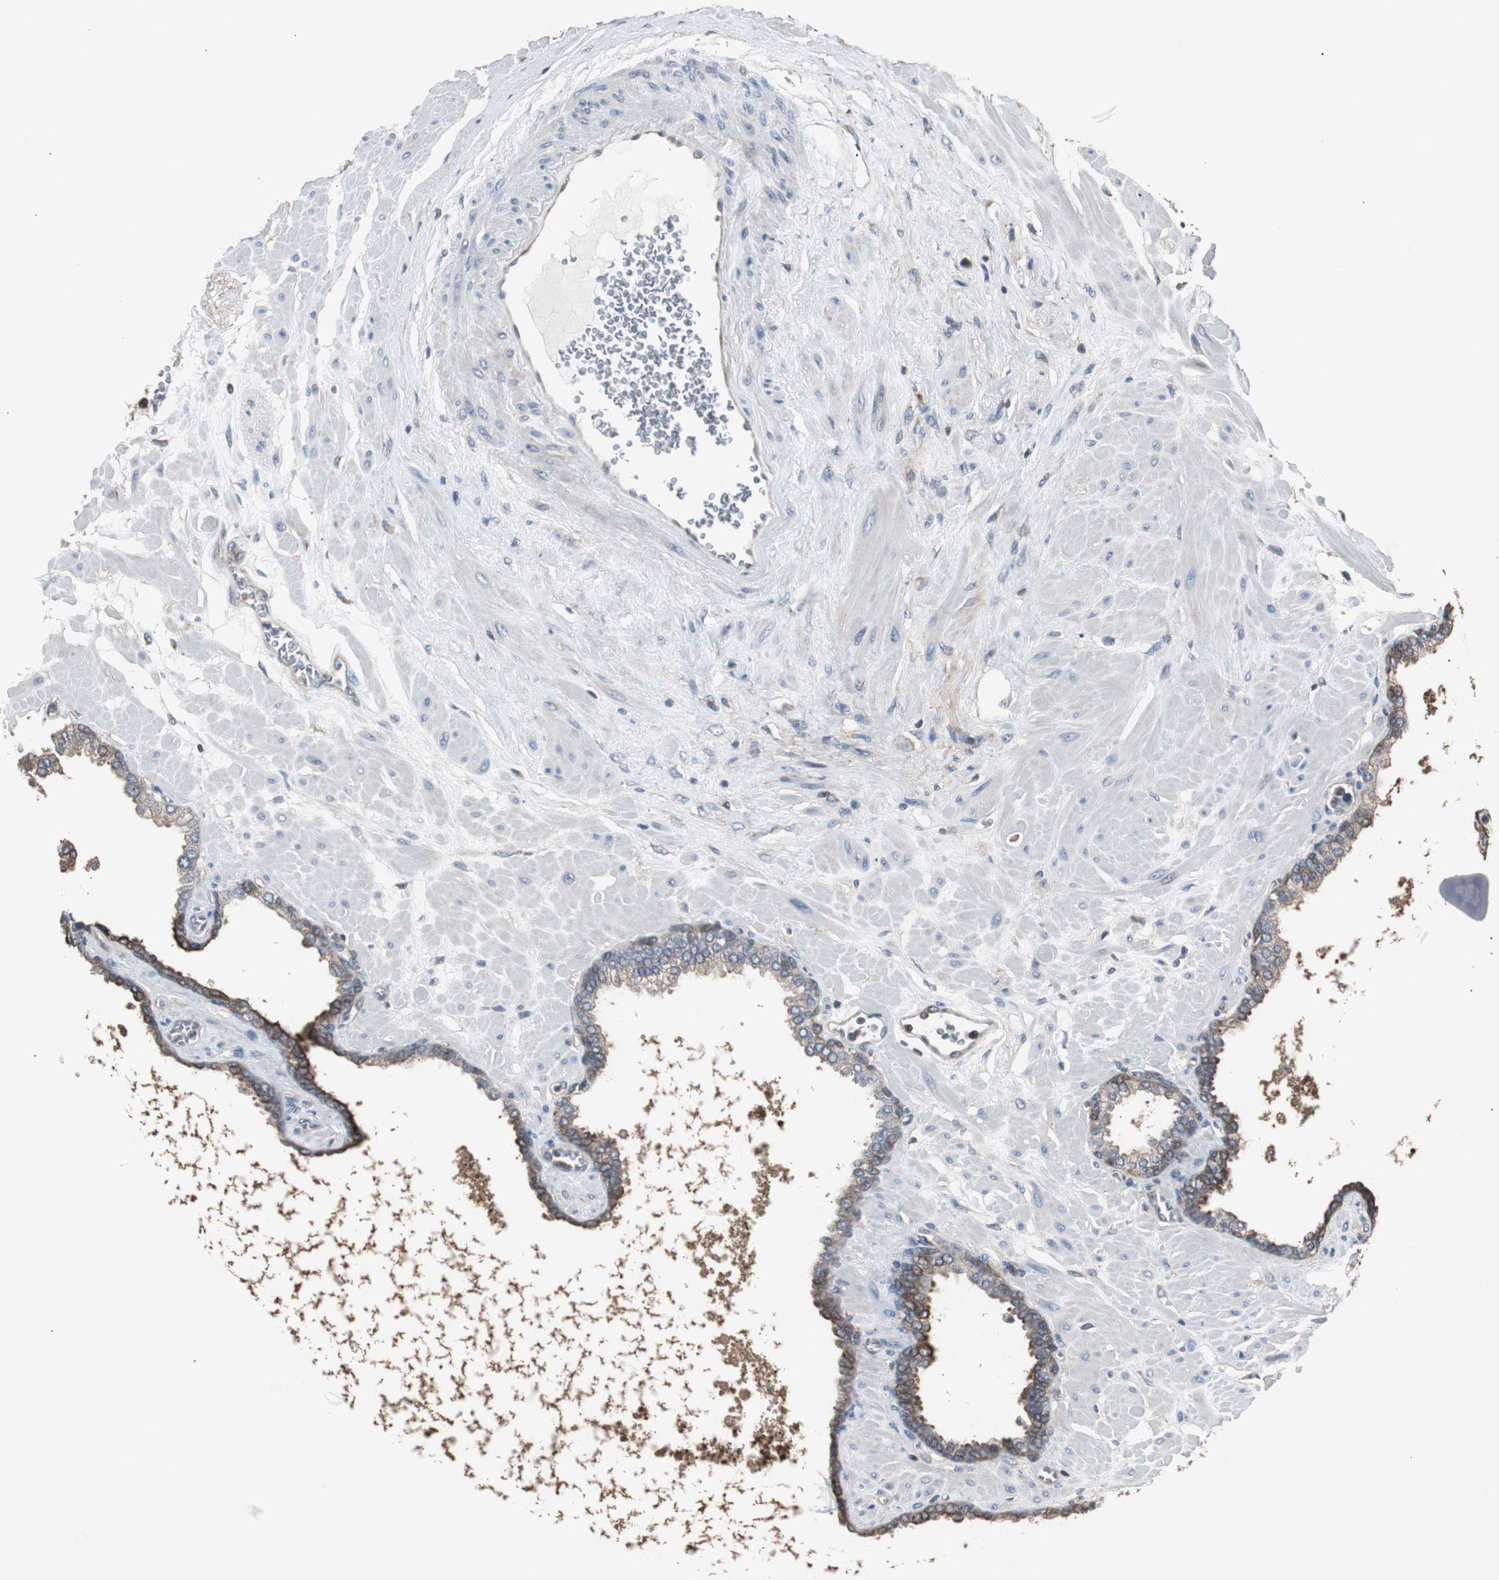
{"staining": {"intensity": "moderate", "quantity": "25%-75%", "location": "cytoplasmic/membranous"}, "tissue": "prostate", "cell_type": "Glandular cells", "image_type": "normal", "snomed": [{"axis": "morphology", "description": "Normal tissue, NOS"}, {"axis": "topography", "description": "Prostate"}], "caption": "Immunohistochemical staining of unremarkable prostate displays medium levels of moderate cytoplasmic/membranous positivity in approximately 25%-75% of glandular cells.", "gene": "CAPNS1", "patient": {"sex": "male", "age": 60}}